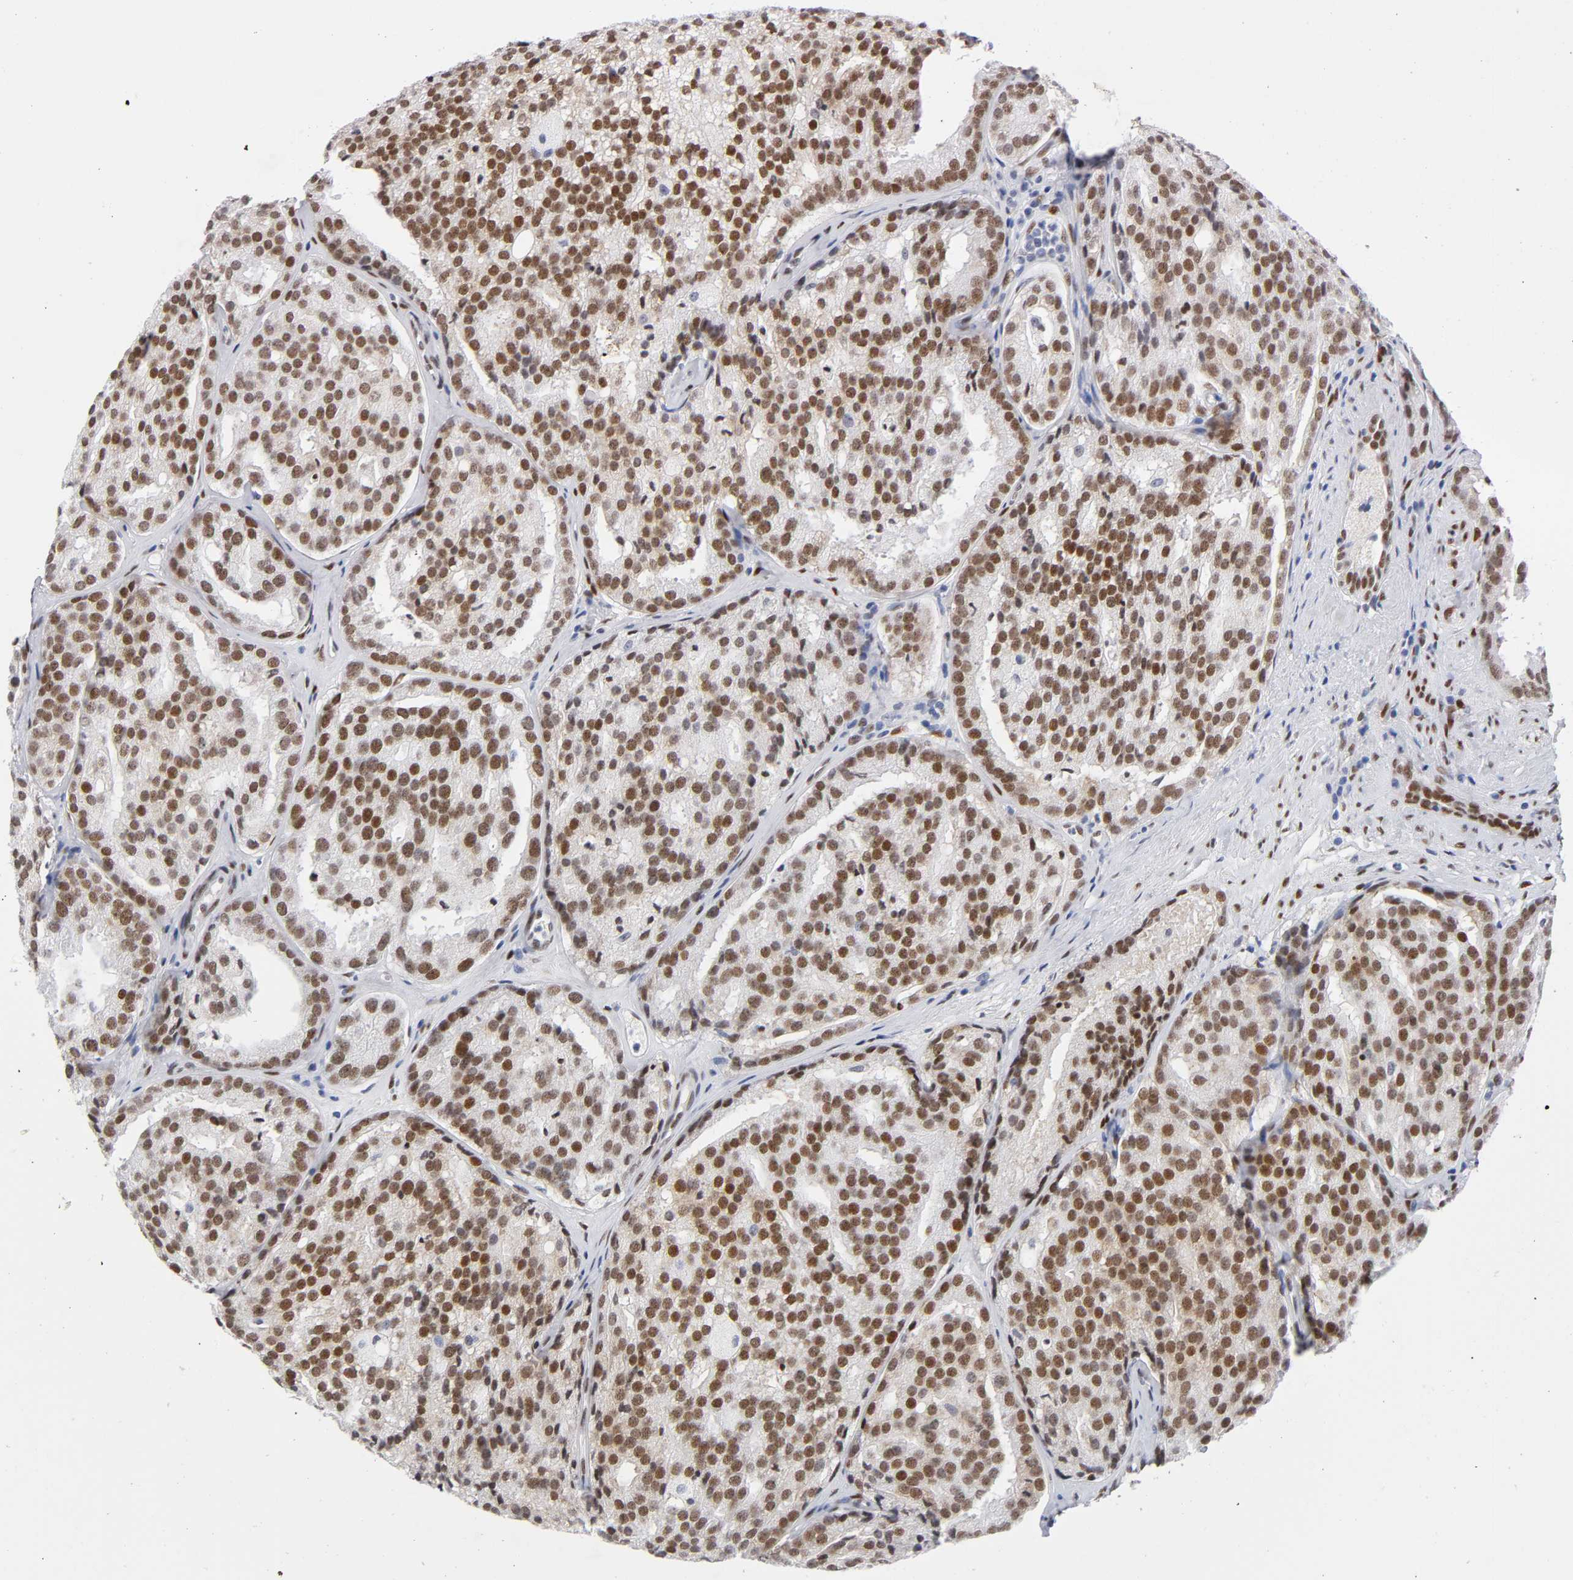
{"staining": {"intensity": "moderate", "quantity": ">75%", "location": "nuclear"}, "tissue": "prostate cancer", "cell_type": "Tumor cells", "image_type": "cancer", "snomed": [{"axis": "morphology", "description": "Adenocarcinoma, High grade"}, {"axis": "topography", "description": "Prostate"}], "caption": "Prostate high-grade adenocarcinoma tissue shows moderate nuclear staining in about >75% of tumor cells The staining is performed using DAB brown chromogen to label protein expression. The nuclei are counter-stained blue using hematoxylin.", "gene": "NFIC", "patient": {"sex": "male", "age": 64}}